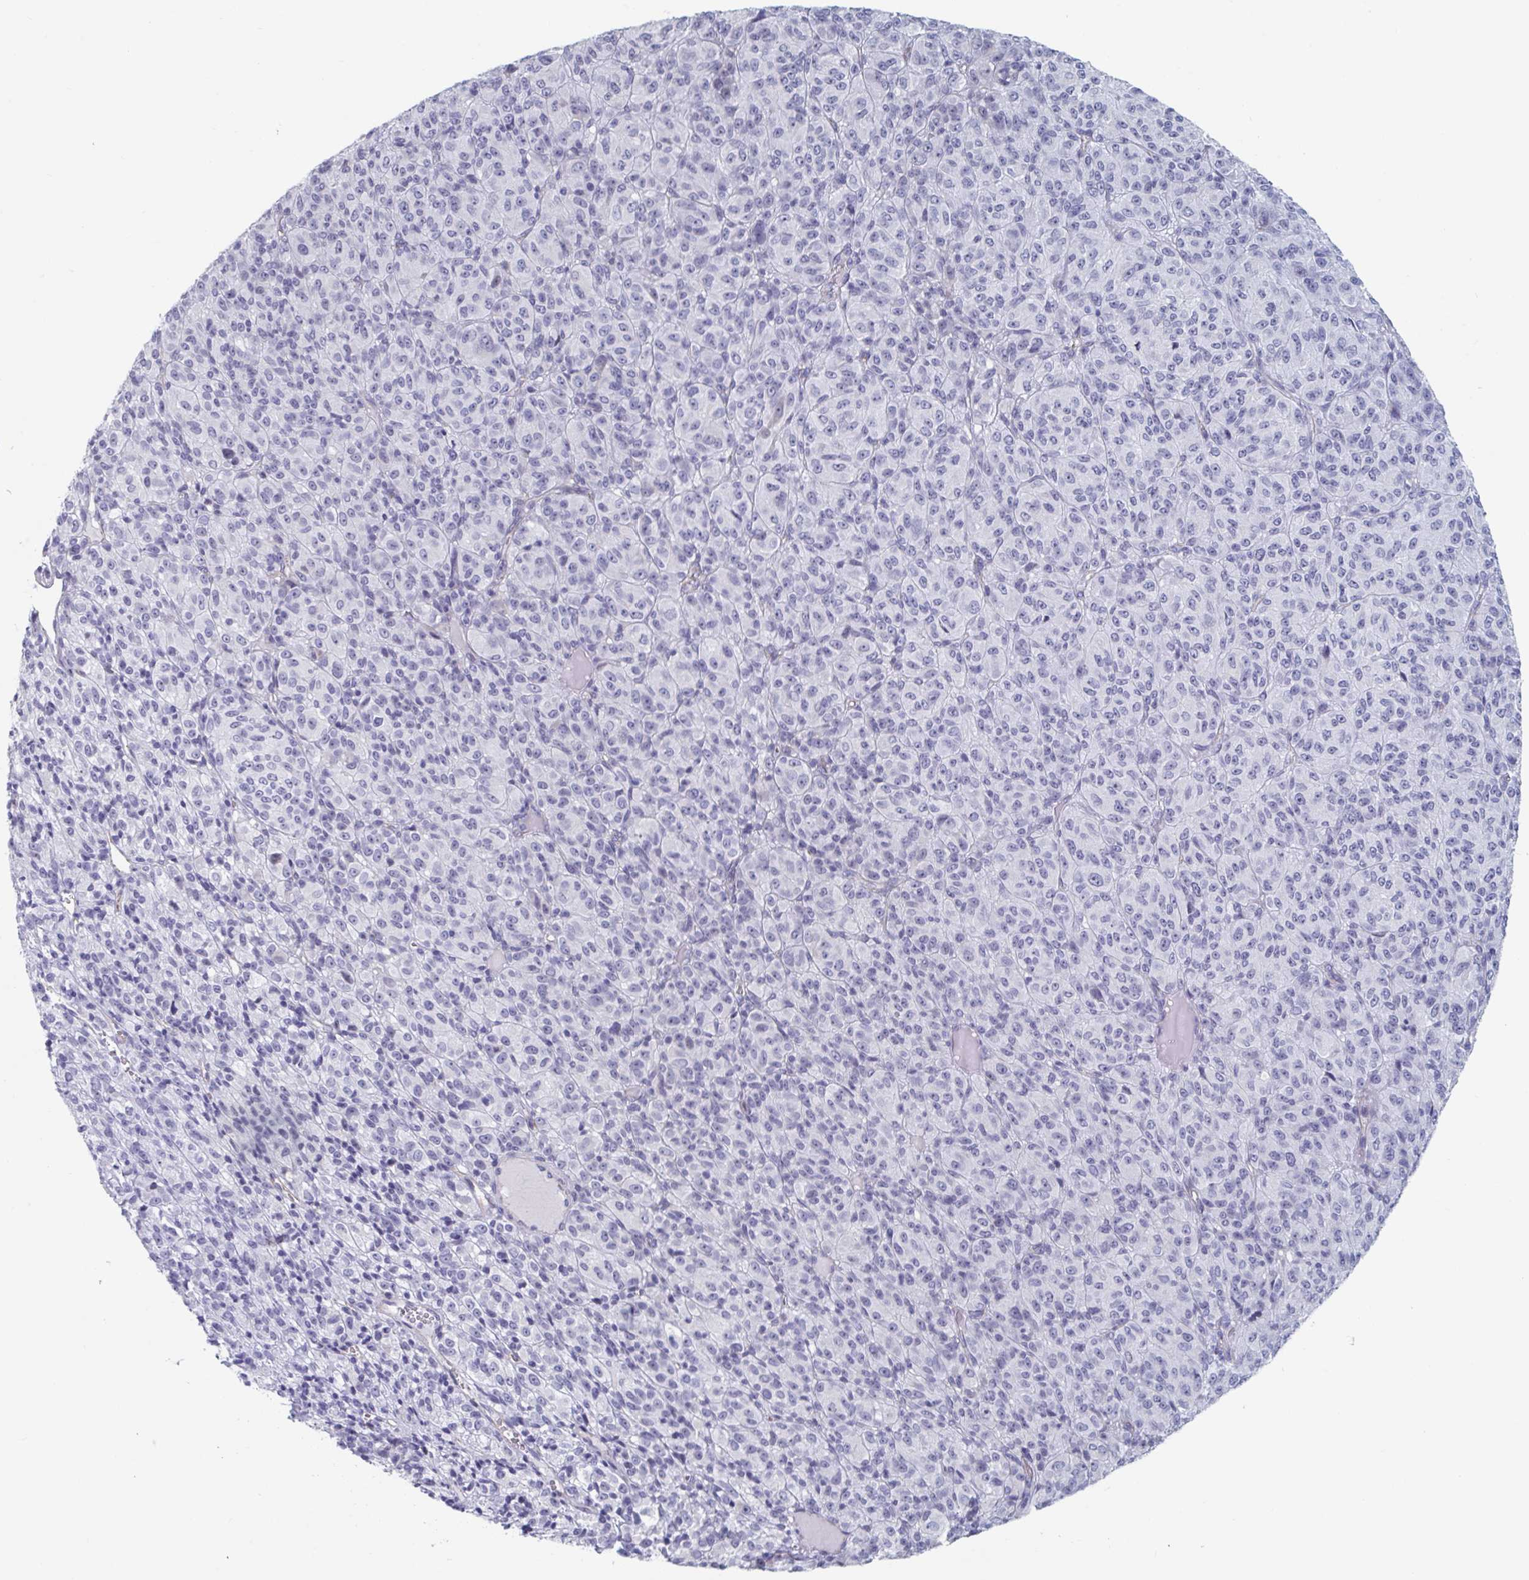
{"staining": {"intensity": "negative", "quantity": "none", "location": "none"}, "tissue": "melanoma", "cell_type": "Tumor cells", "image_type": "cancer", "snomed": [{"axis": "morphology", "description": "Malignant melanoma, Metastatic site"}, {"axis": "topography", "description": "Brain"}], "caption": "Tumor cells show no significant expression in malignant melanoma (metastatic site).", "gene": "FOXA1", "patient": {"sex": "female", "age": 56}}